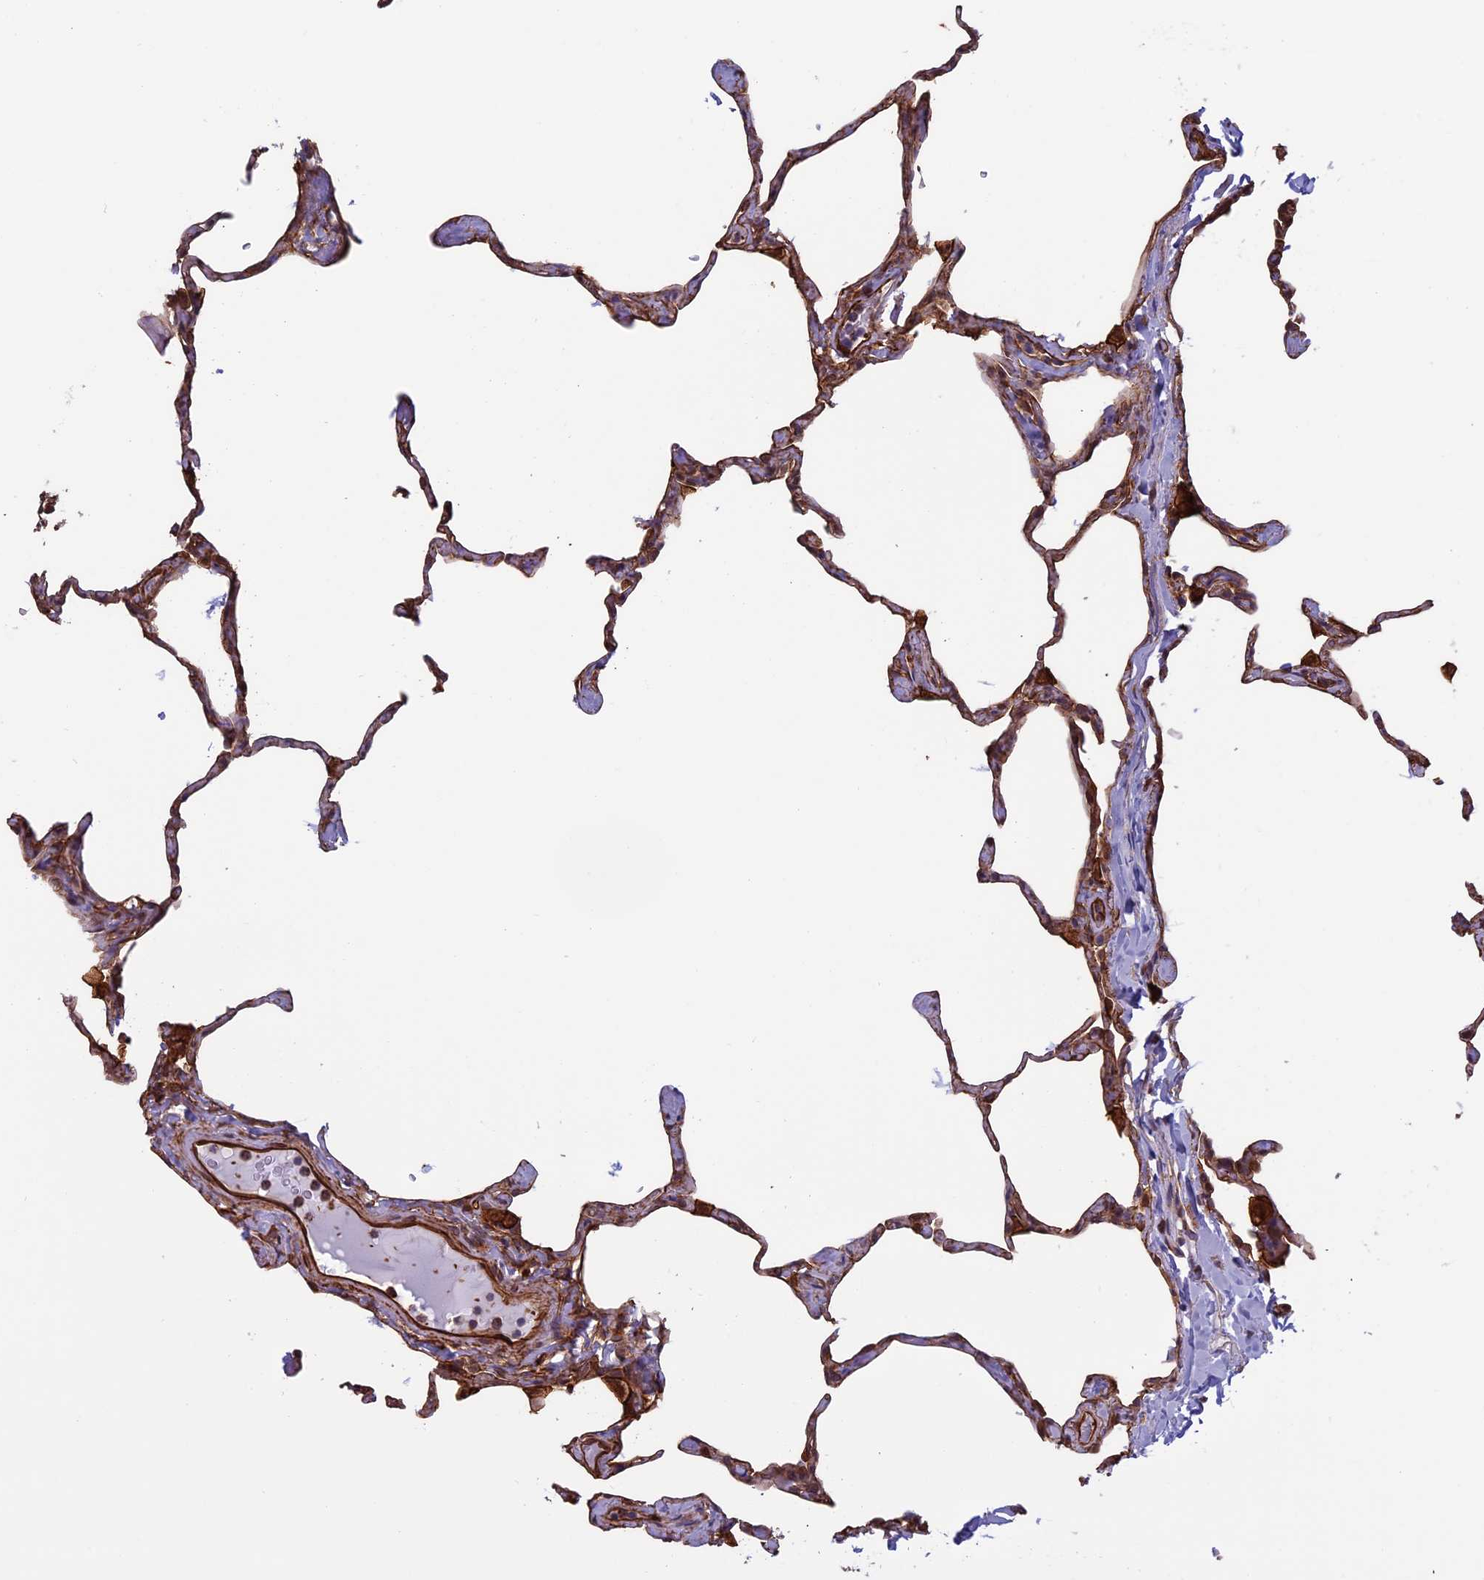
{"staining": {"intensity": "moderate", "quantity": "25%-75%", "location": "cytoplasmic/membranous"}, "tissue": "lung", "cell_type": "Alveolar cells", "image_type": "normal", "snomed": [{"axis": "morphology", "description": "Normal tissue, NOS"}, {"axis": "topography", "description": "Lung"}], "caption": "A medium amount of moderate cytoplasmic/membranous positivity is seen in about 25%-75% of alveolar cells in normal lung.", "gene": "ANGPTL2", "patient": {"sex": "male", "age": 65}}